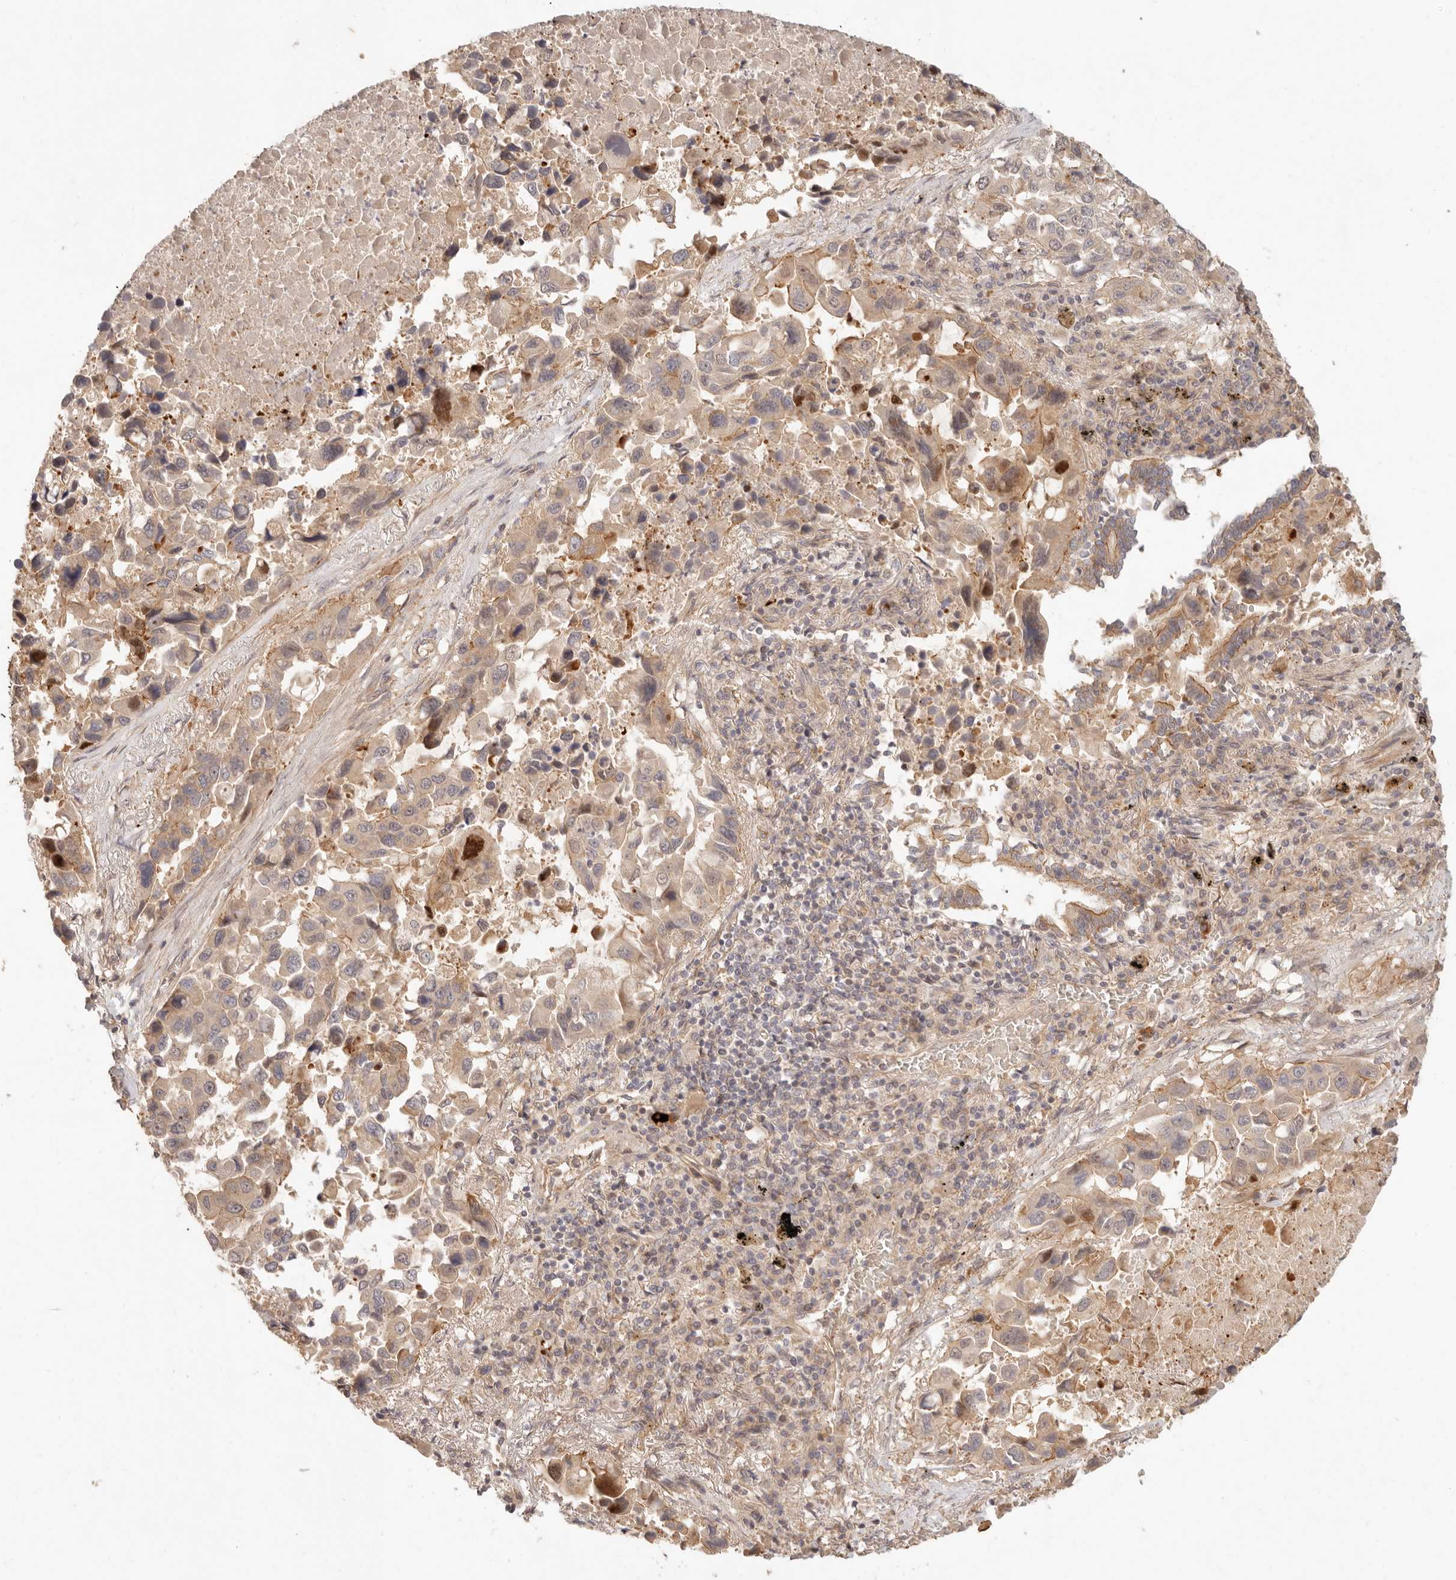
{"staining": {"intensity": "weak", "quantity": ">75%", "location": "cytoplasmic/membranous"}, "tissue": "lung cancer", "cell_type": "Tumor cells", "image_type": "cancer", "snomed": [{"axis": "morphology", "description": "Adenocarcinoma, NOS"}, {"axis": "topography", "description": "Lung"}], "caption": "There is low levels of weak cytoplasmic/membranous expression in tumor cells of lung adenocarcinoma, as demonstrated by immunohistochemical staining (brown color).", "gene": "PPP1R3B", "patient": {"sex": "male", "age": 64}}